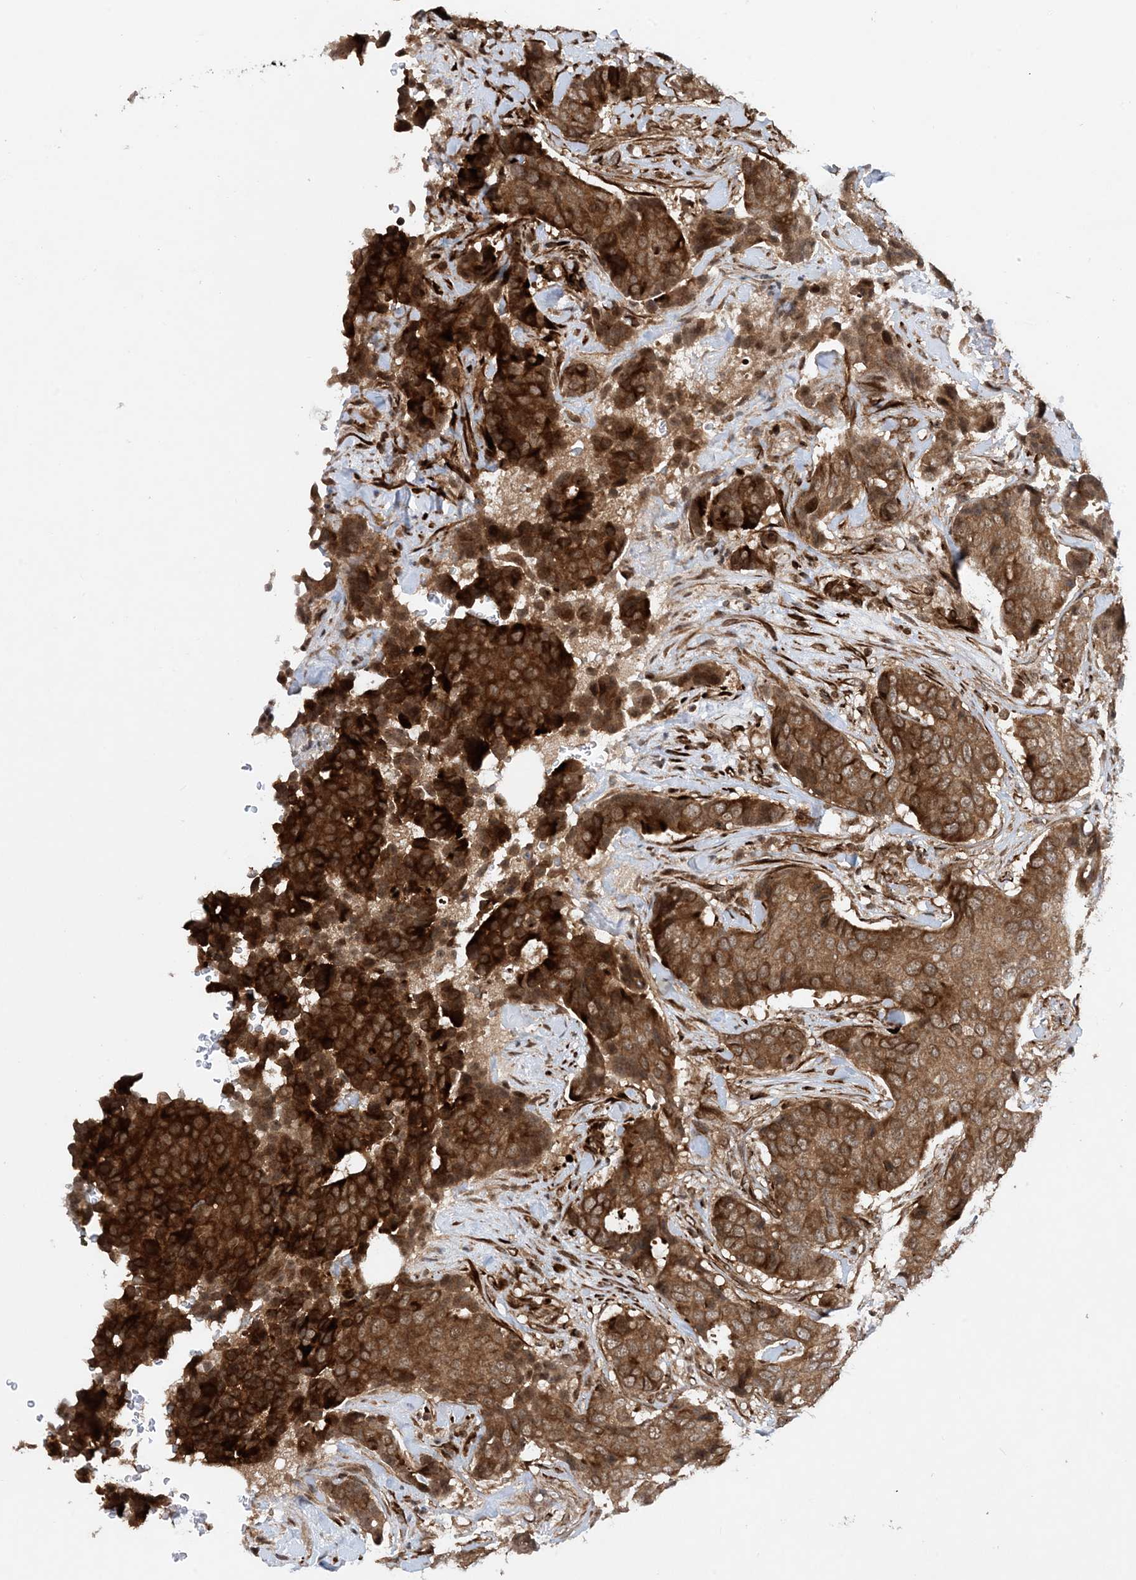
{"staining": {"intensity": "strong", "quantity": ">75%", "location": "cytoplasmic/membranous"}, "tissue": "breast cancer", "cell_type": "Tumor cells", "image_type": "cancer", "snomed": [{"axis": "morphology", "description": "Duct carcinoma"}, {"axis": "topography", "description": "Breast"}], "caption": "Protein expression analysis of human breast infiltrating ductal carcinoma reveals strong cytoplasmic/membranous staining in about >75% of tumor cells. (DAB (3,3'-diaminobenzidine) IHC with brightfield microscopy, high magnification).", "gene": "HEMK1", "patient": {"sex": "female", "age": 75}}